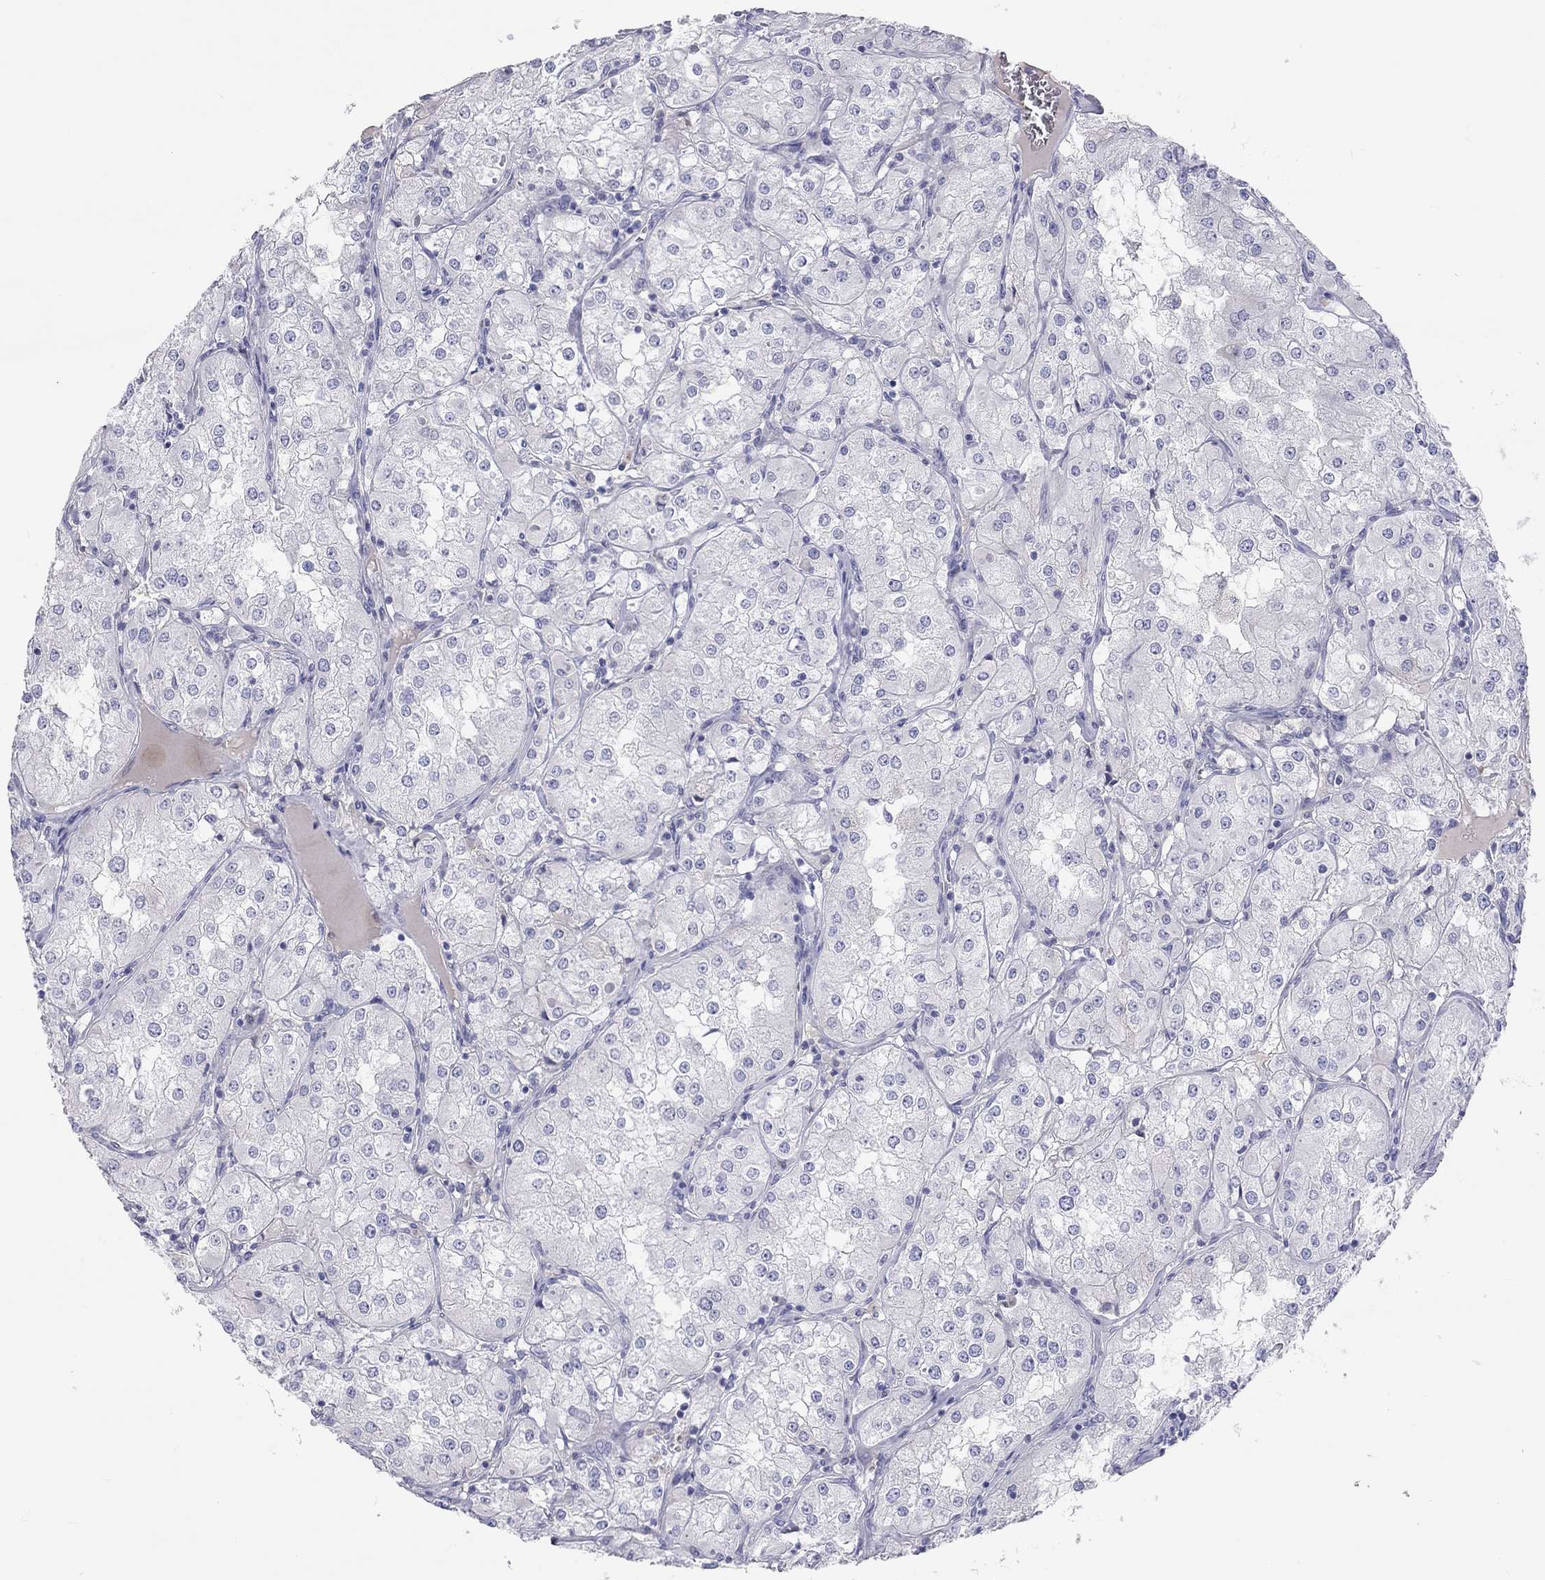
{"staining": {"intensity": "negative", "quantity": "none", "location": "none"}, "tissue": "renal cancer", "cell_type": "Tumor cells", "image_type": "cancer", "snomed": [{"axis": "morphology", "description": "Adenocarcinoma, NOS"}, {"axis": "topography", "description": "Kidney"}], "caption": "Human renal cancer stained for a protein using immunohistochemistry displays no expression in tumor cells.", "gene": "ST7L", "patient": {"sex": "male", "age": 77}}